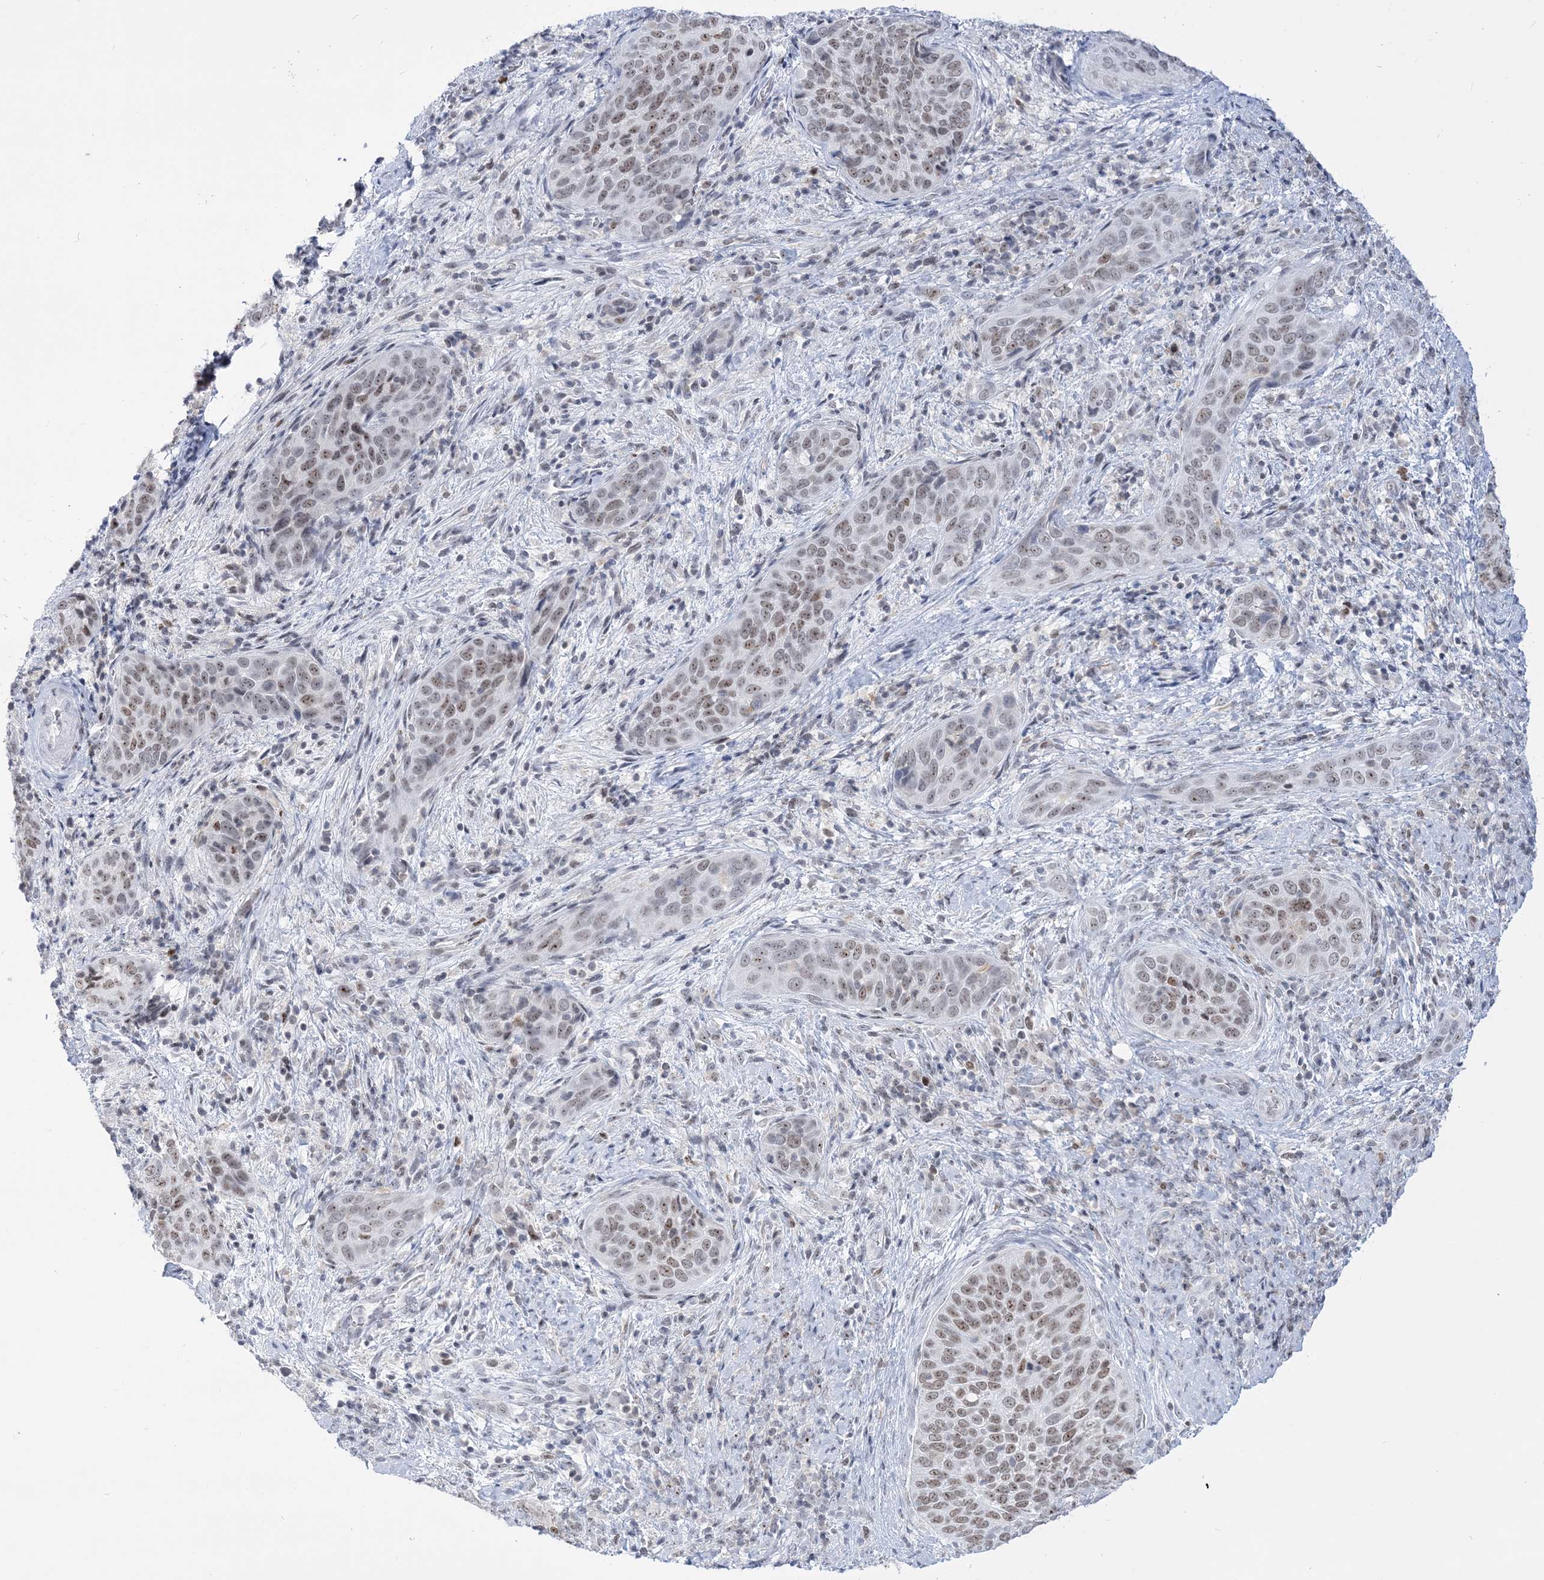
{"staining": {"intensity": "weak", "quantity": "25%-75%", "location": "nuclear"}, "tissue": "cervical cancer", "cell_type": "Tumor cells", "image_type": "cancer", "snomed": [{"axis": "morphology", "description": "Squamous cell carcinoma, NOS"}, {"axis": "topography", "description": "Cervix"}], "caption": "Protein expression analysis of cervical squamous cell carcinoma shows weak nuclear positivity in about 25%-75% of tumor cells.", "gene": "DDX21", "patient": {"sex": "female", "age": 60}}